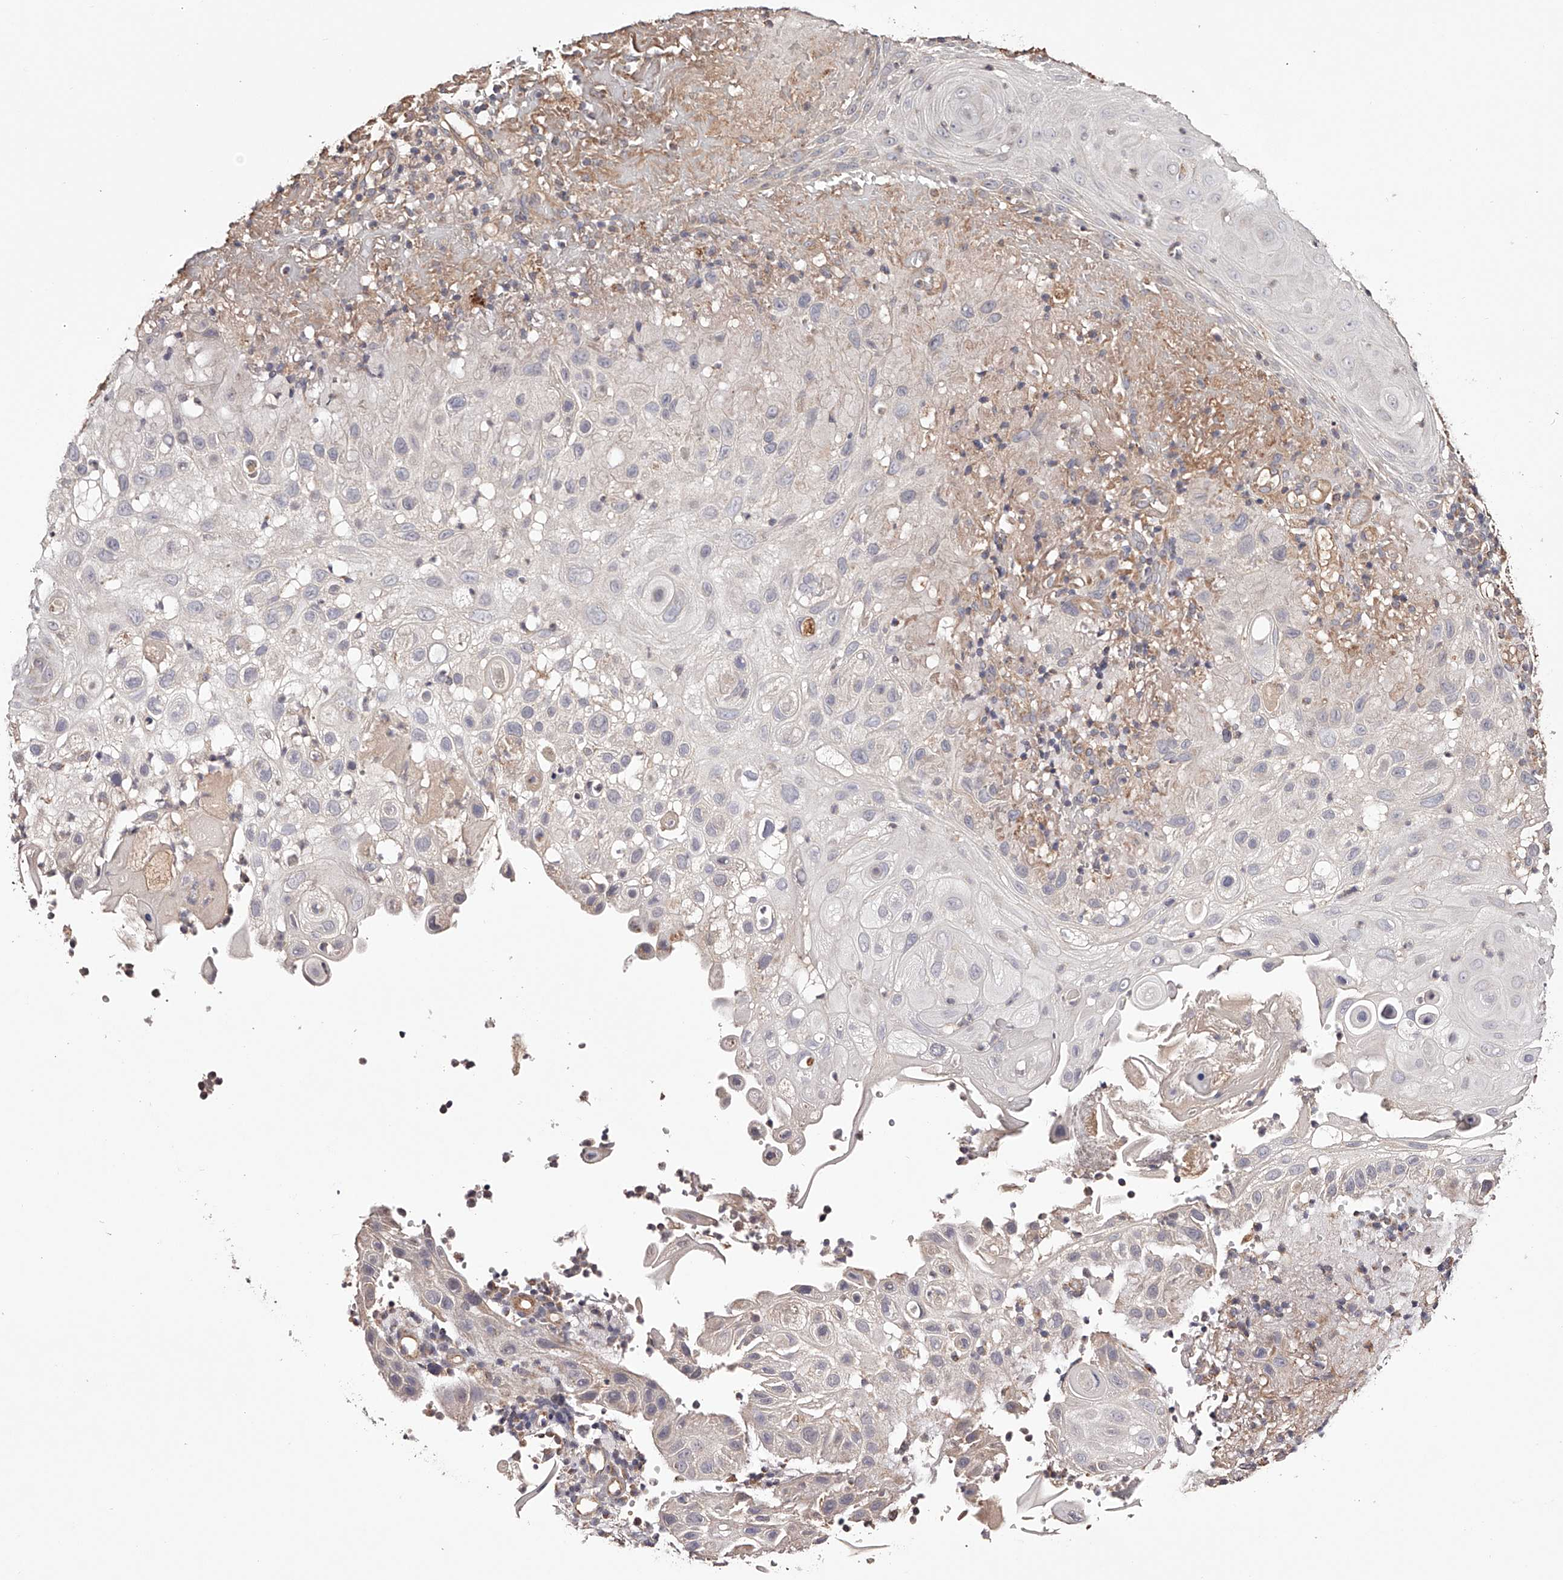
{"staining": {"intensity": "negative", "quantity": "none", "location": "none"}, "tissue": "skin cancer", "cell_type": "Tumor cells", "image_type": "cancer", "snomed": [{"axis": "morphology", "description": "Normal tissue, NOS"}, {"axis": "morphology", "description": "Squamous cell carcinoma, NOS"}, {"axis": "topography", "description": "Skin"}], "caption": "This is a histopathology image of immunohistochemistry staining of skin cancer, which shows no staining in tumor cells.", "gene": "USP21", "patient": {"sex": "female", "age": 96}}